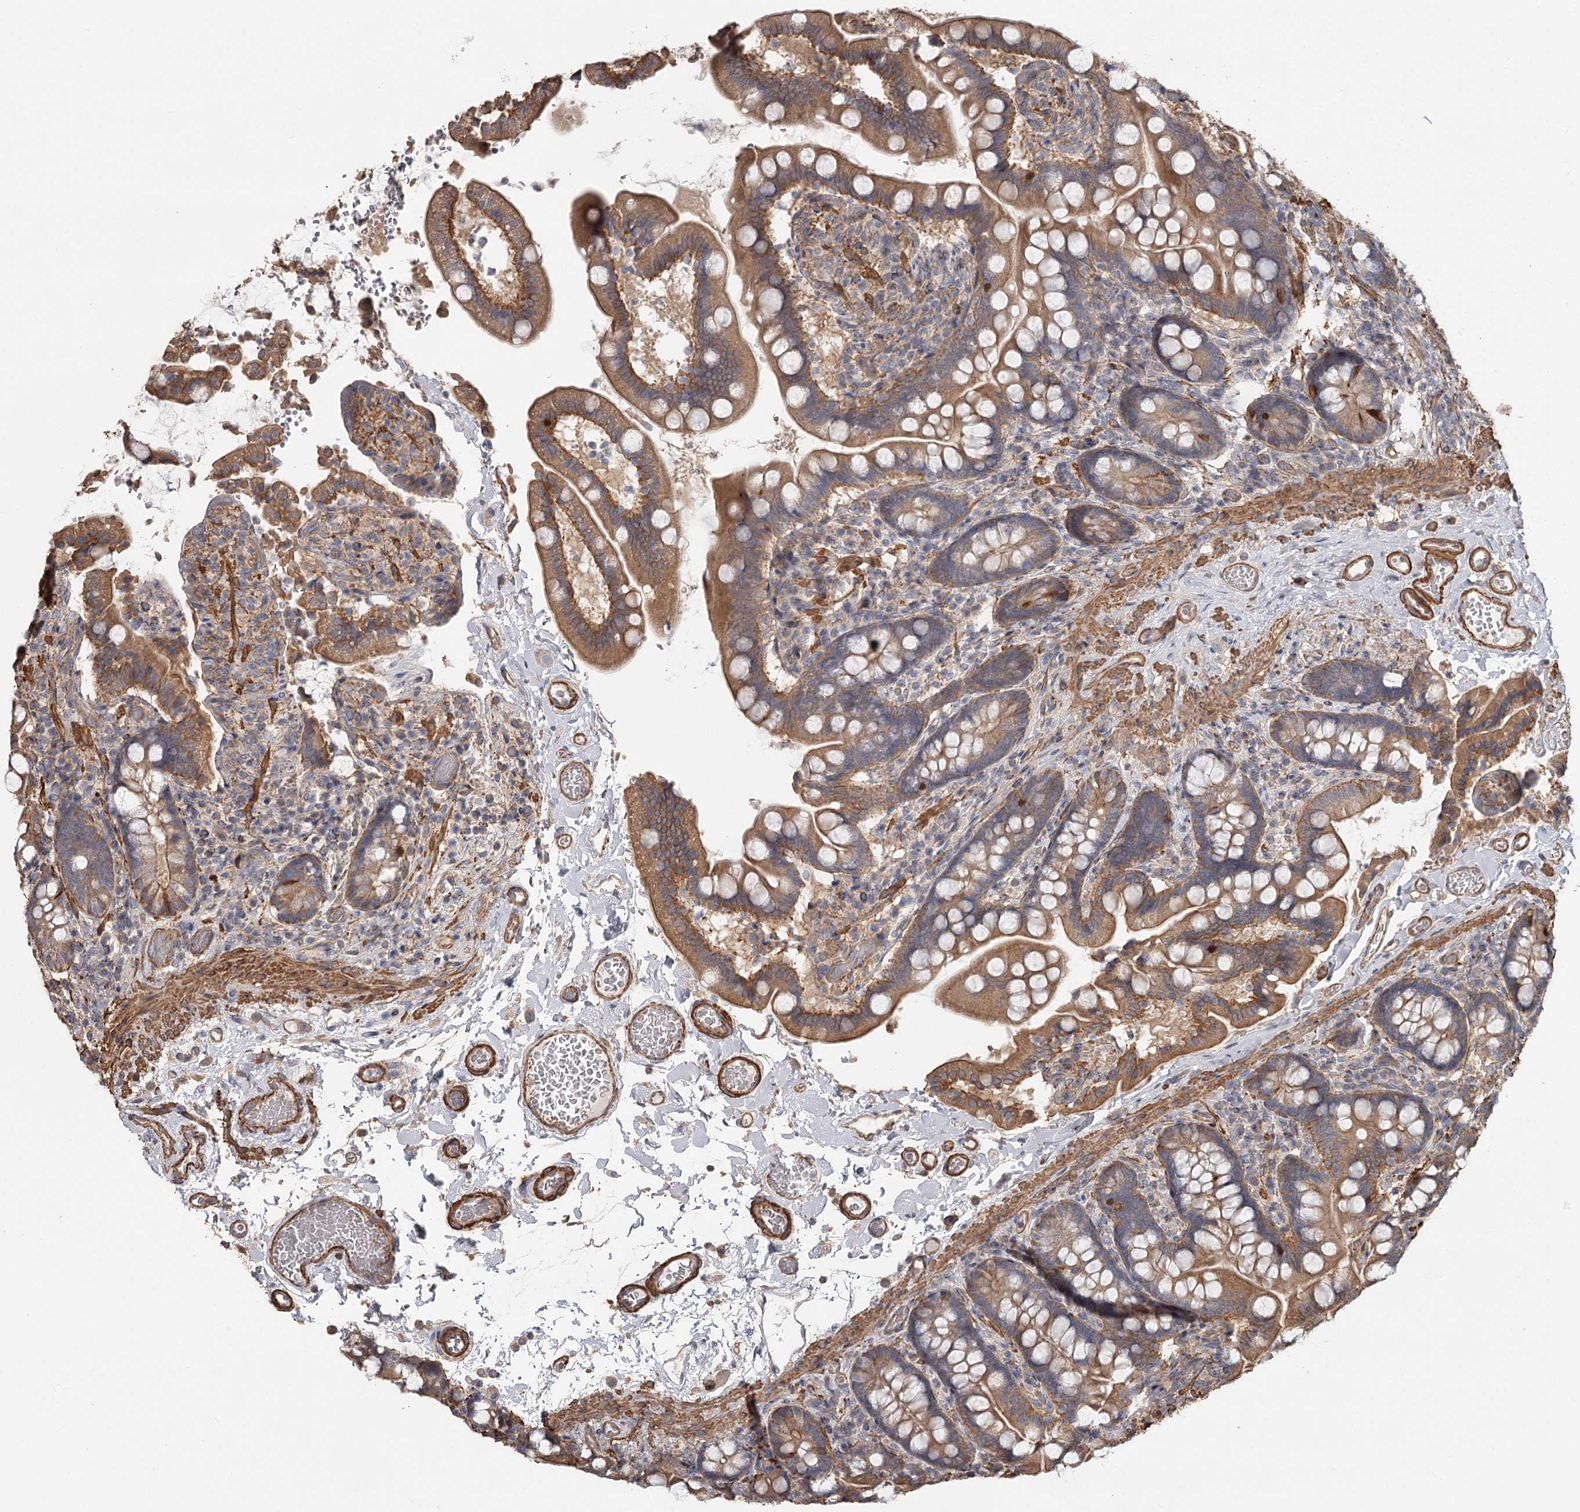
{"staining": {"intensity": "moderate", "quantity": ">75%", "location": "cytoplasmic/membranous"}, "tissue": "small intestine", "cell_type": "Glandular cells", "image_type": "normal", "snomed": [{"axis": "morphology", "description": "Normal tissue, NOS"}, {"axis": "topography", "description": "Small intestine"}], "caption": "IHC histopathology image of normal small intestine: human small intestine stained using immunohistochemistry (IHC) exhibits medium levels of moderate protein expression localized specifically in the cytoplasmic/membranous of glandular cells, appearing as a cytoplasmic/membranous brown color.", "gene": "DHRS9", "patient": {"sex": "female", "age": 64}}